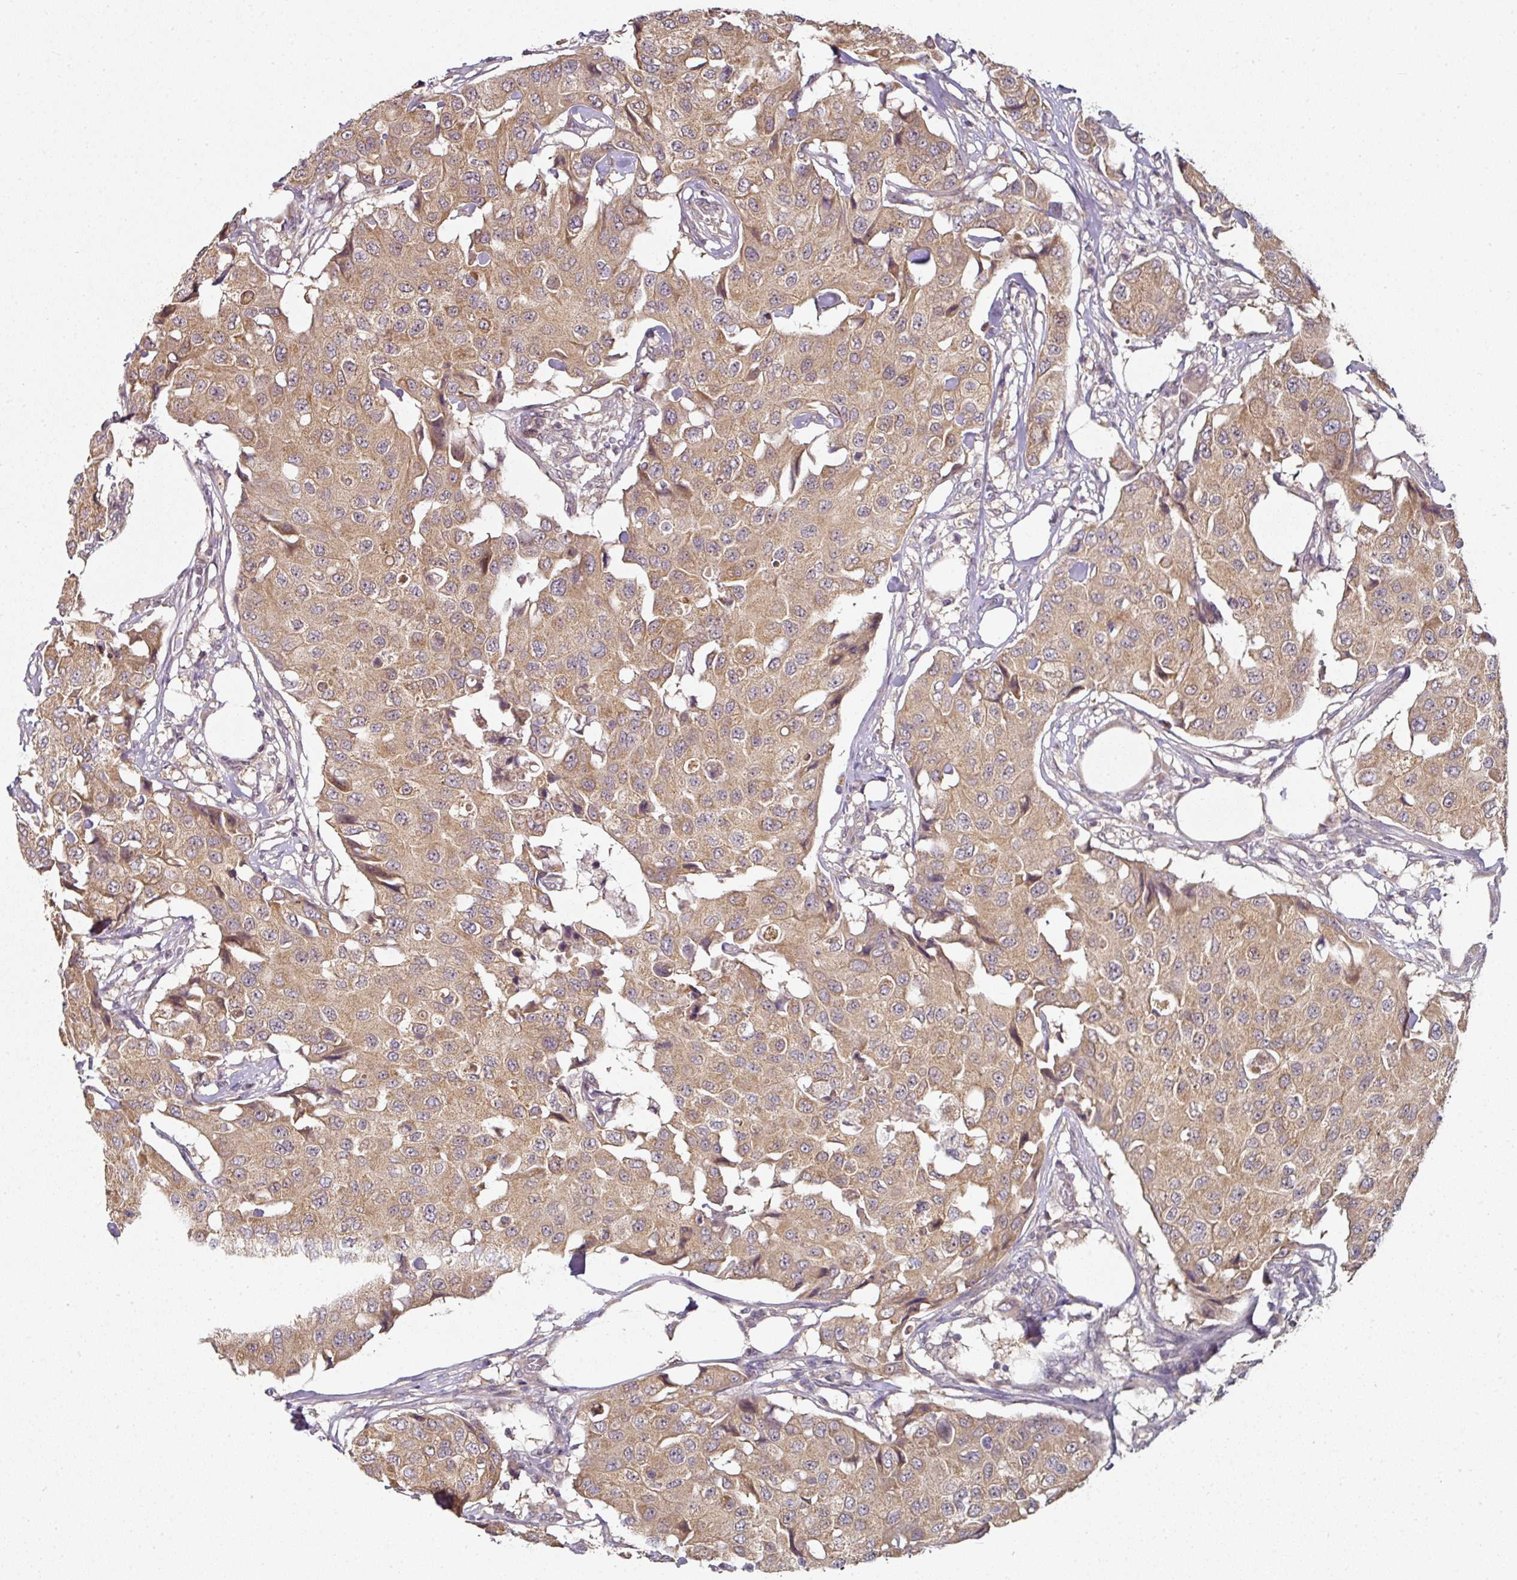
{"staining": {"intensity": "moderate", "quantity": ">75%", "location": "cytoplasmic/membranous"}, "tissue": "breast cancer", "cell_type": "Tumor cells", "image_type": "cancer", "snomed": [{"axis": "morphology", "description": "Duct carcinoma"}, {"axis": "topography", "description": "Breast"}], "caption": "Brown immunohistochemical staining in human breast cancer displays moderate cytoplasmic/membranous staining in about >75% of tumor cells. Immunohistochemistry stains the protein of interest in brown and the nuclei are stained blue.", "gene": "MAP2K2", "patient": {"sex": "female", "age": 80}}